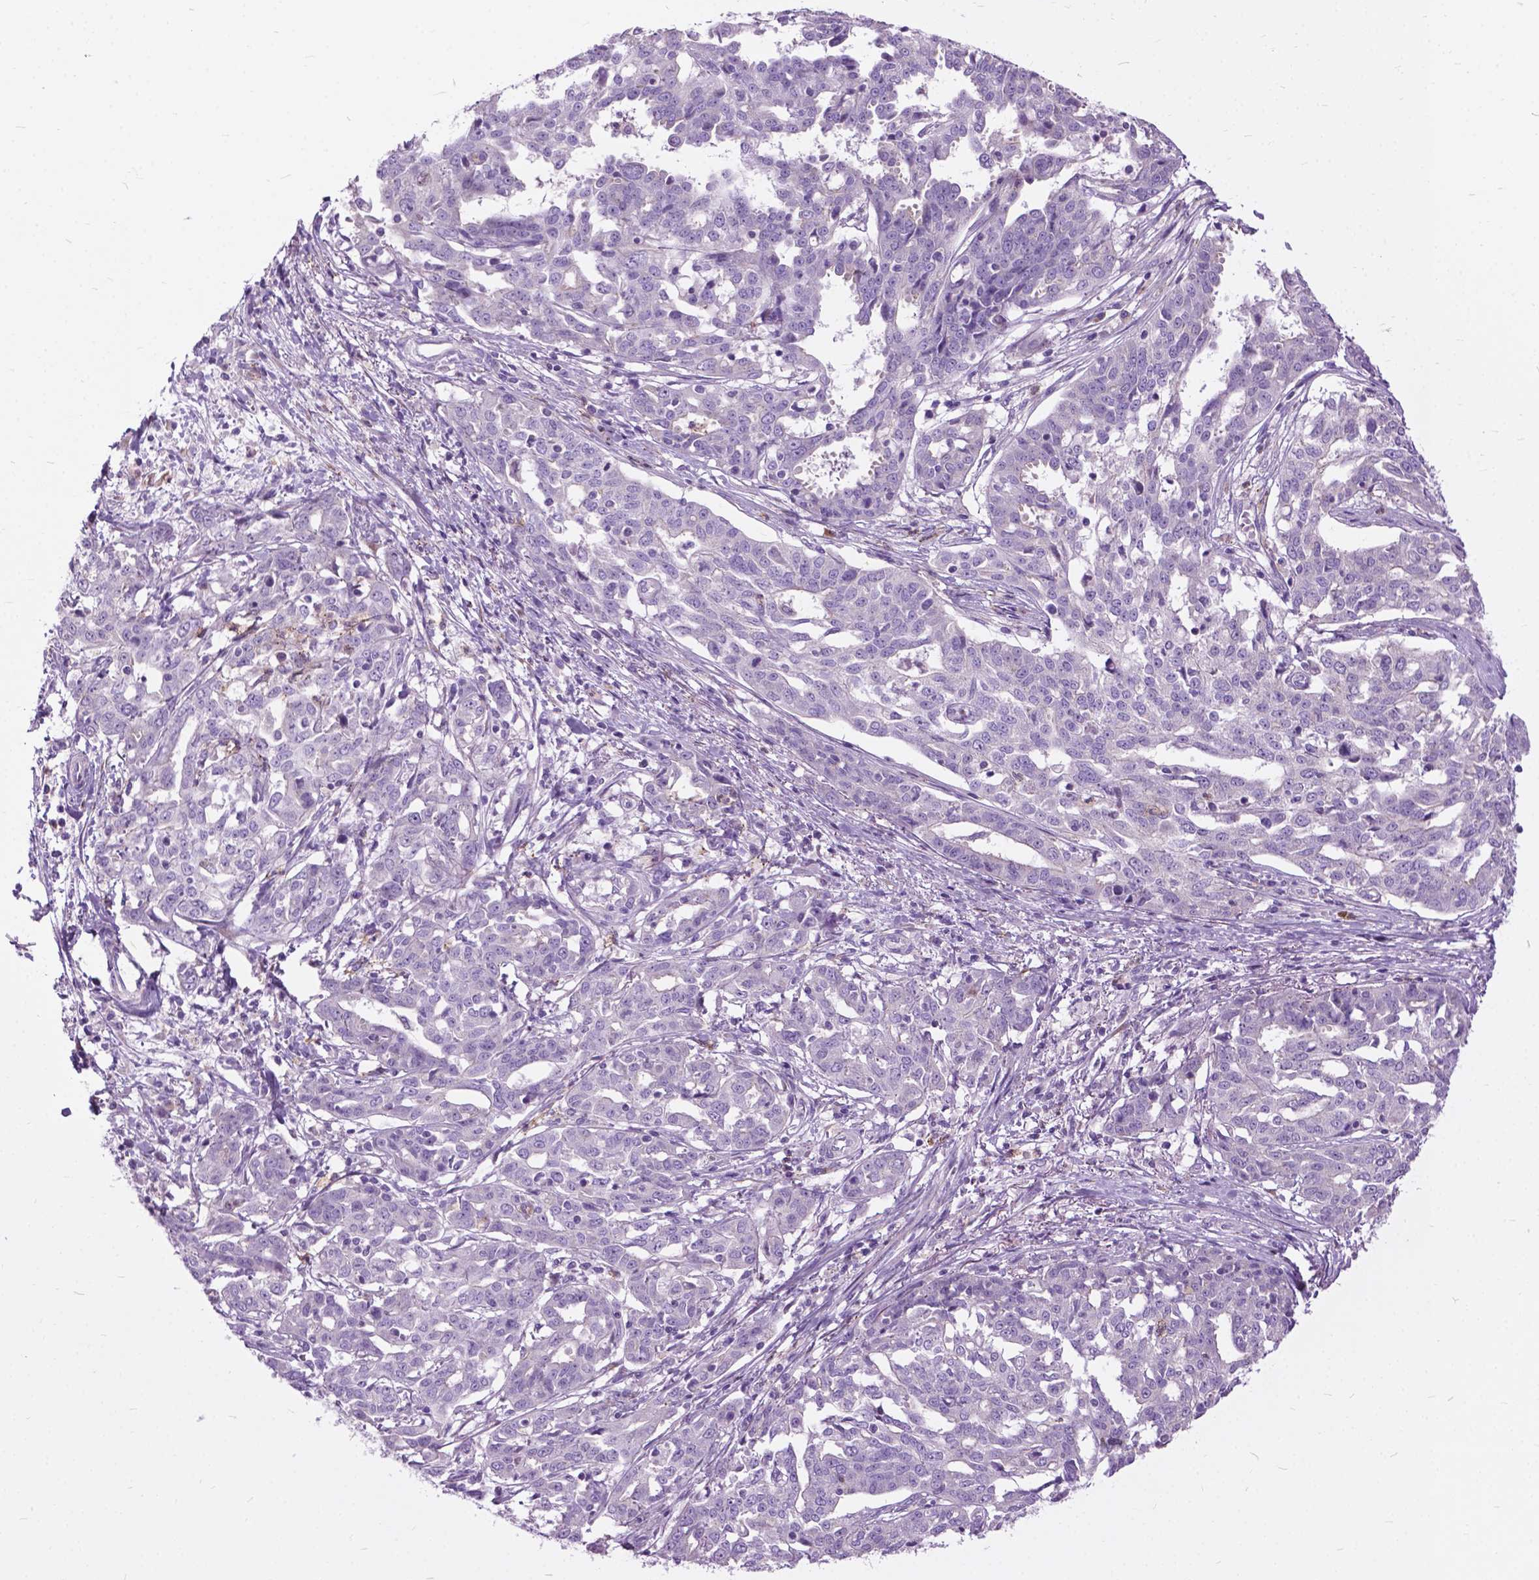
{"staining": {"intensity": "negative", "quantity": "none", "location": "none"}, "tissue": "ovarian cancer", "cell_type": "Tumor cells", "image_type": "cancer", "snomed": [{"axis": "morphology", "description": "Cystadenocarcinoma, serous, NOS"}, {"axis": "topography", "description": "Ovary"}], "caption": "A histopathology image of human ovarian cancer is negative for staining in tumor cells. (Brightfield microscopy of DAB immunohistochemistry (IHC) at high magnification).", "gene": "PRR35", "patient": {"sex": "female", "age": 67}}